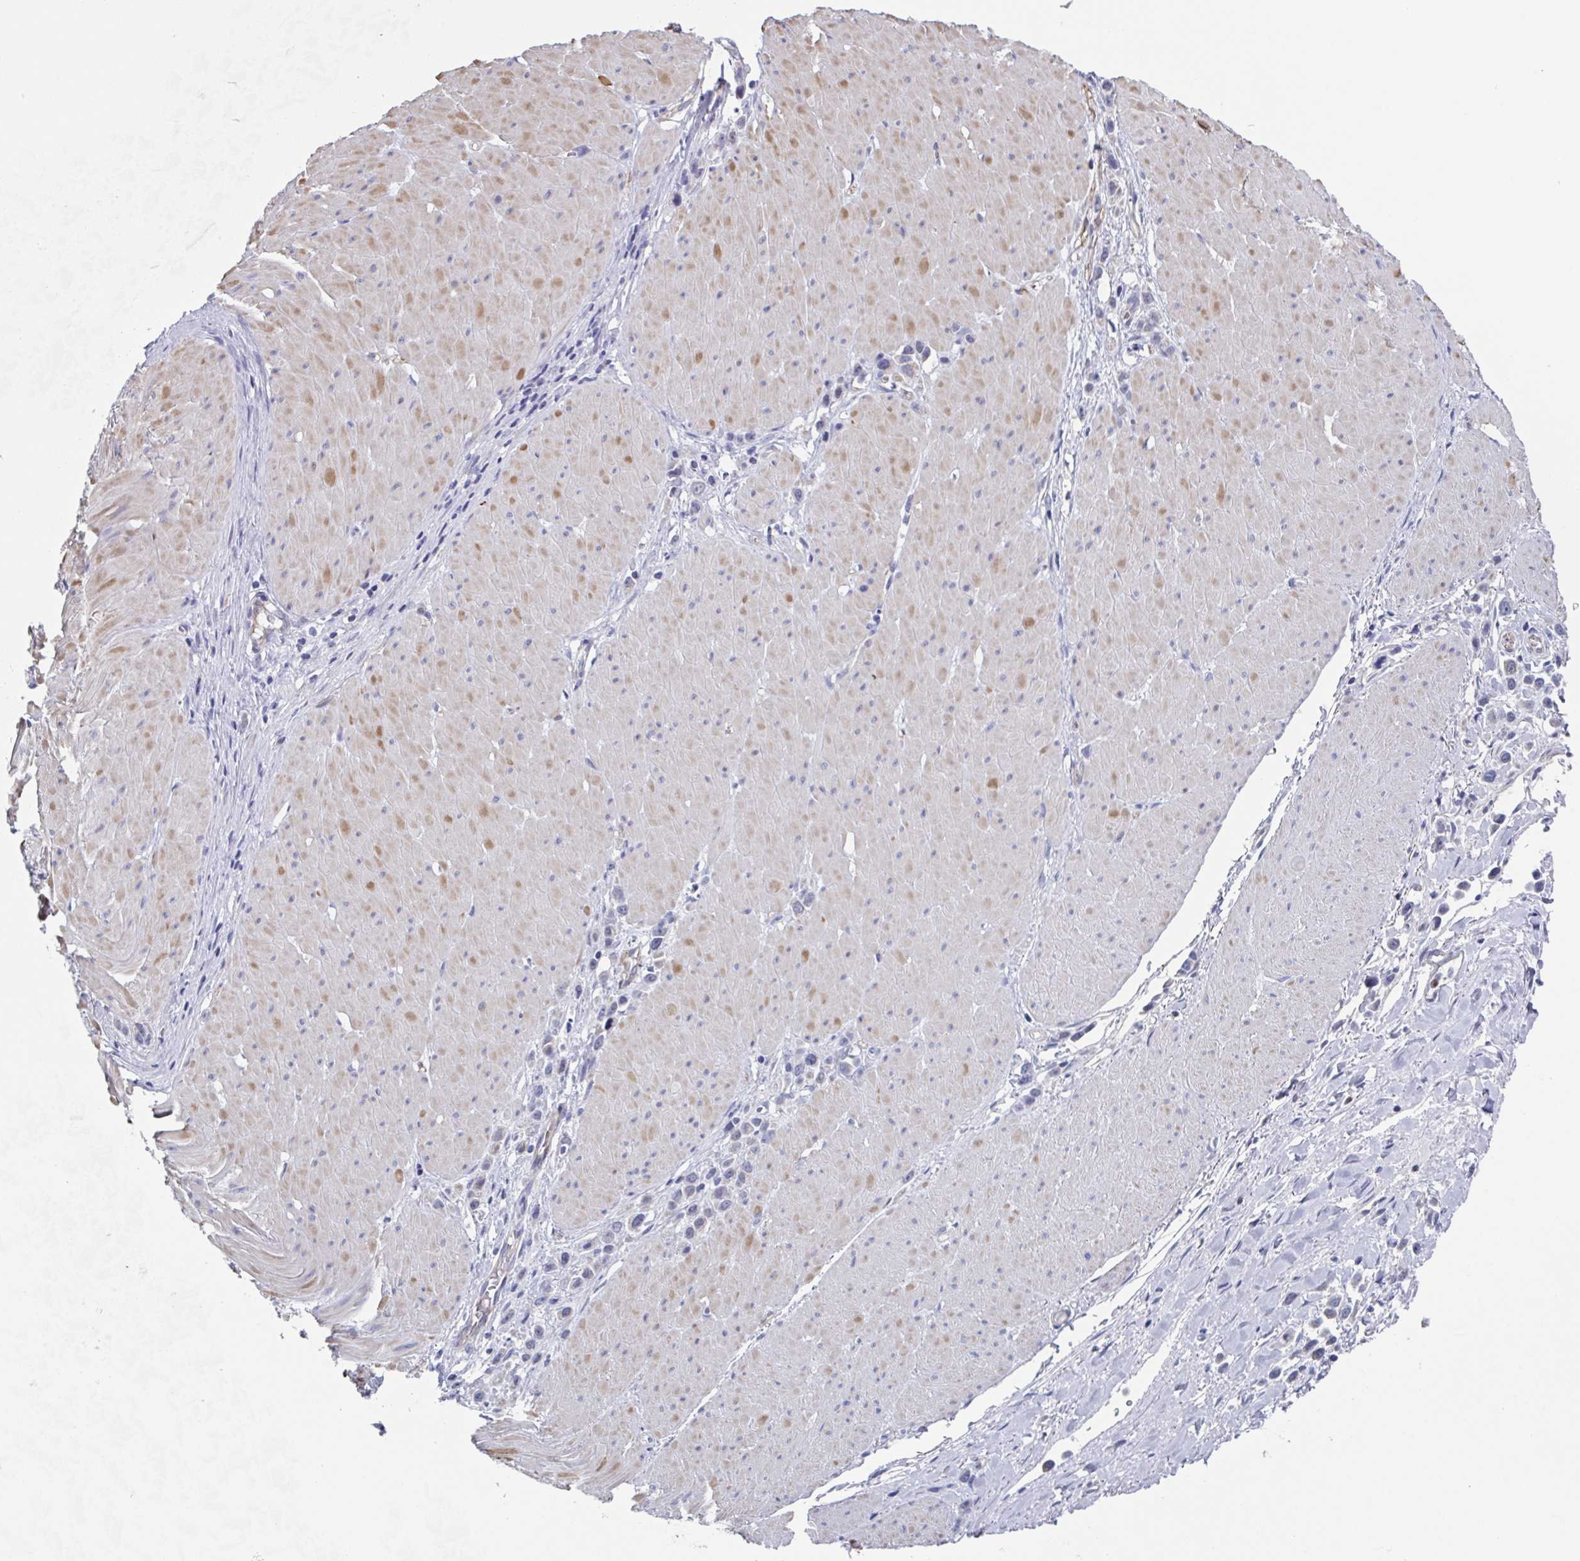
{"staining": {"intensity": "negative", "quantity": "none", "location": "none"}, "tissue": "stomach cancer", "cell_type": "Tumor cells", "image_type": "cancer", "snomed": [{"axis": "morphology", "description": "Adenocarcinoma, NOS"}, {"axis": "topography", "description": "Stomach"}], "caption": "High power microscopy image of an immunohistochemistry photomicrograph of stomach cancer (adenocarcinoma), revealing no significant staining in tumor cells.", "gene": "PBOV1", "patient": {"sex": "male", "age": 47}}